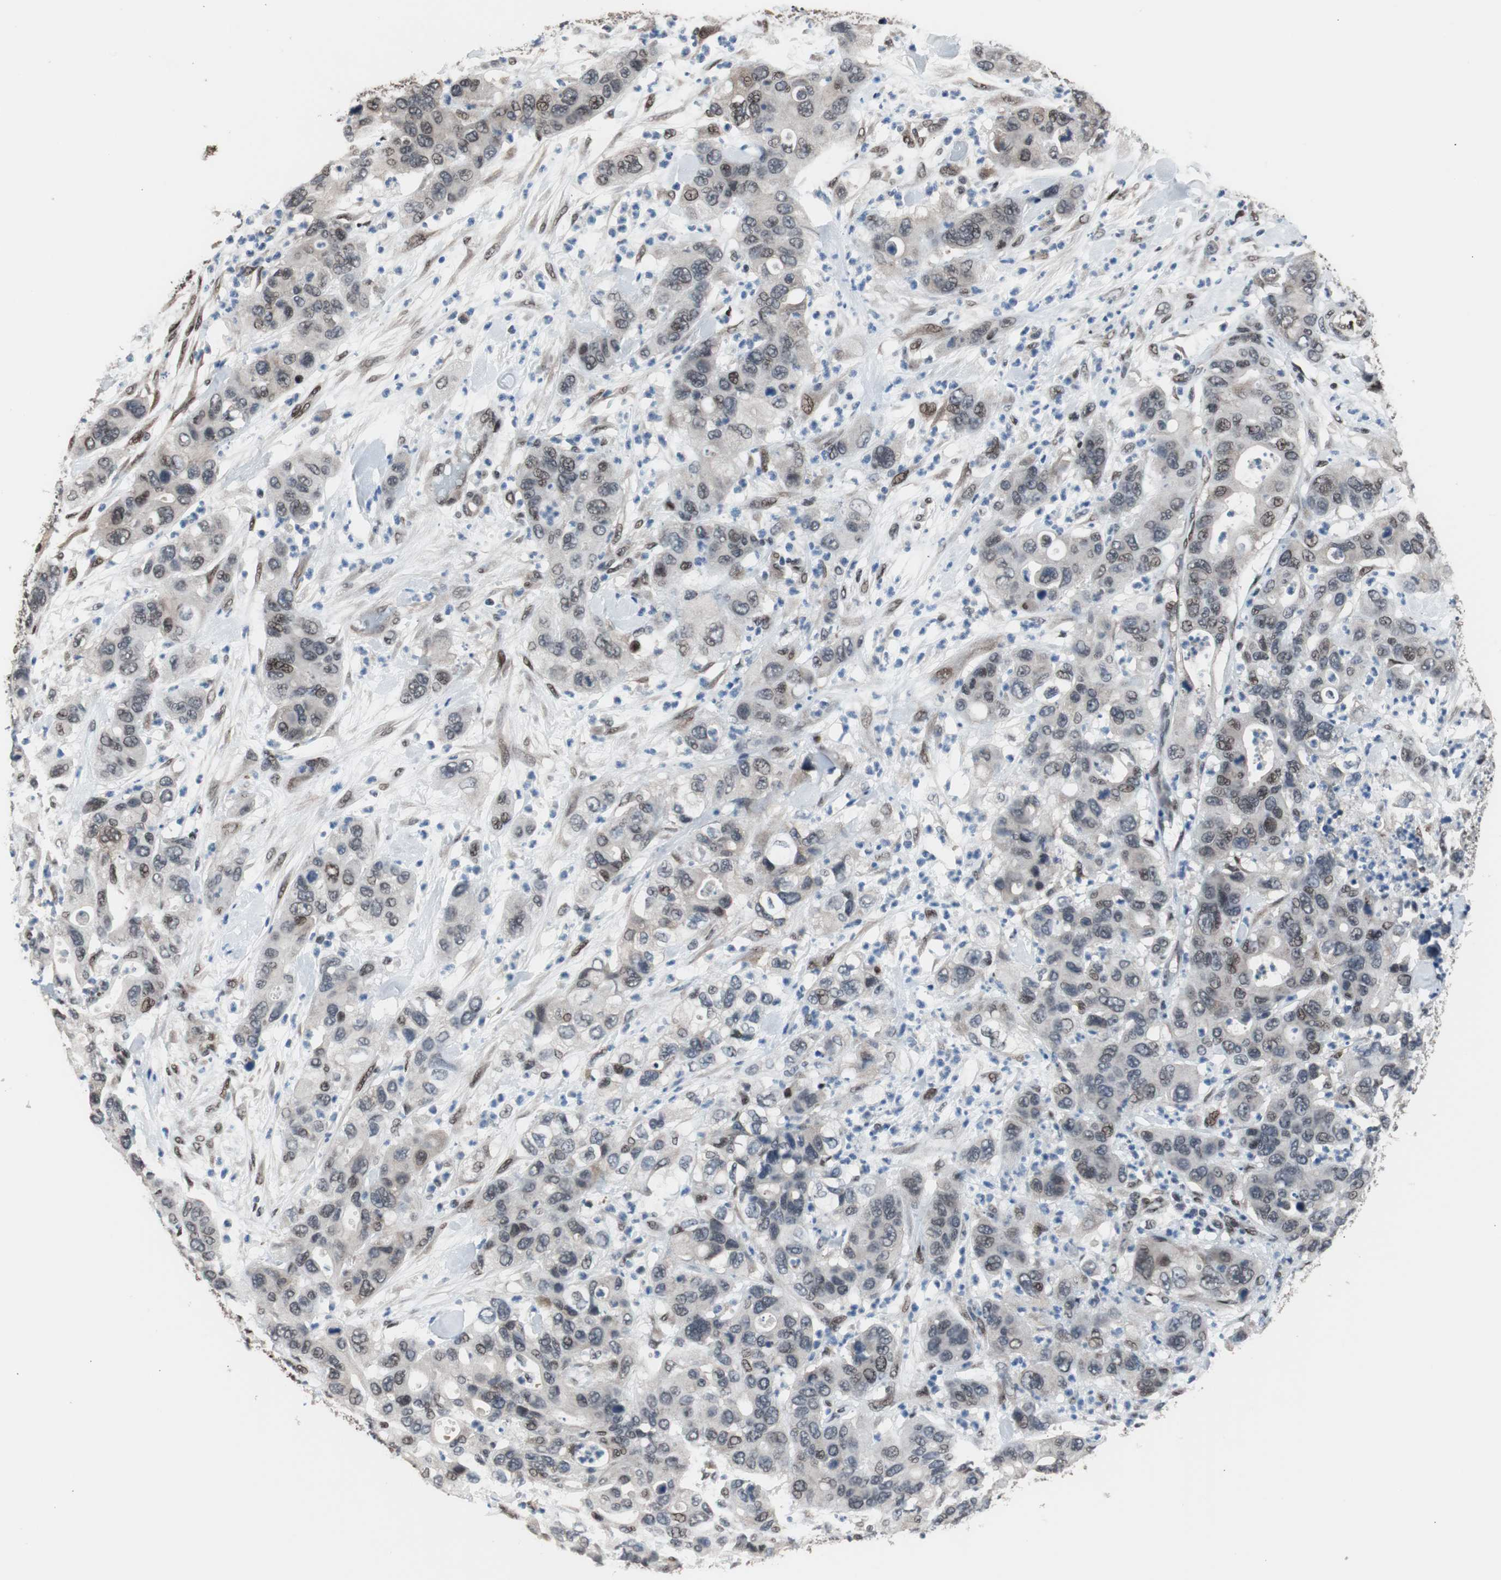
{"staining": {"intensity": "moderate", "quantity": "25%-75%", "location": "nuclear"}, "tissue": "pancreatic cancer", "cell_type": "Tumor cells", "image_type": "cancer", "snomed": [{"axis": "morphology", "description": "Adenocarcinoma, NOS"}, {"axis": "topography", "description": "Pancreas"}], "caption": "The immunohistochemical stain shows moderate nuclear staining in tumor cells of pancreatic adenocarcinoma tissue.", "gene": "POGZ", "patient": {"sex": "female", "age": 71}}